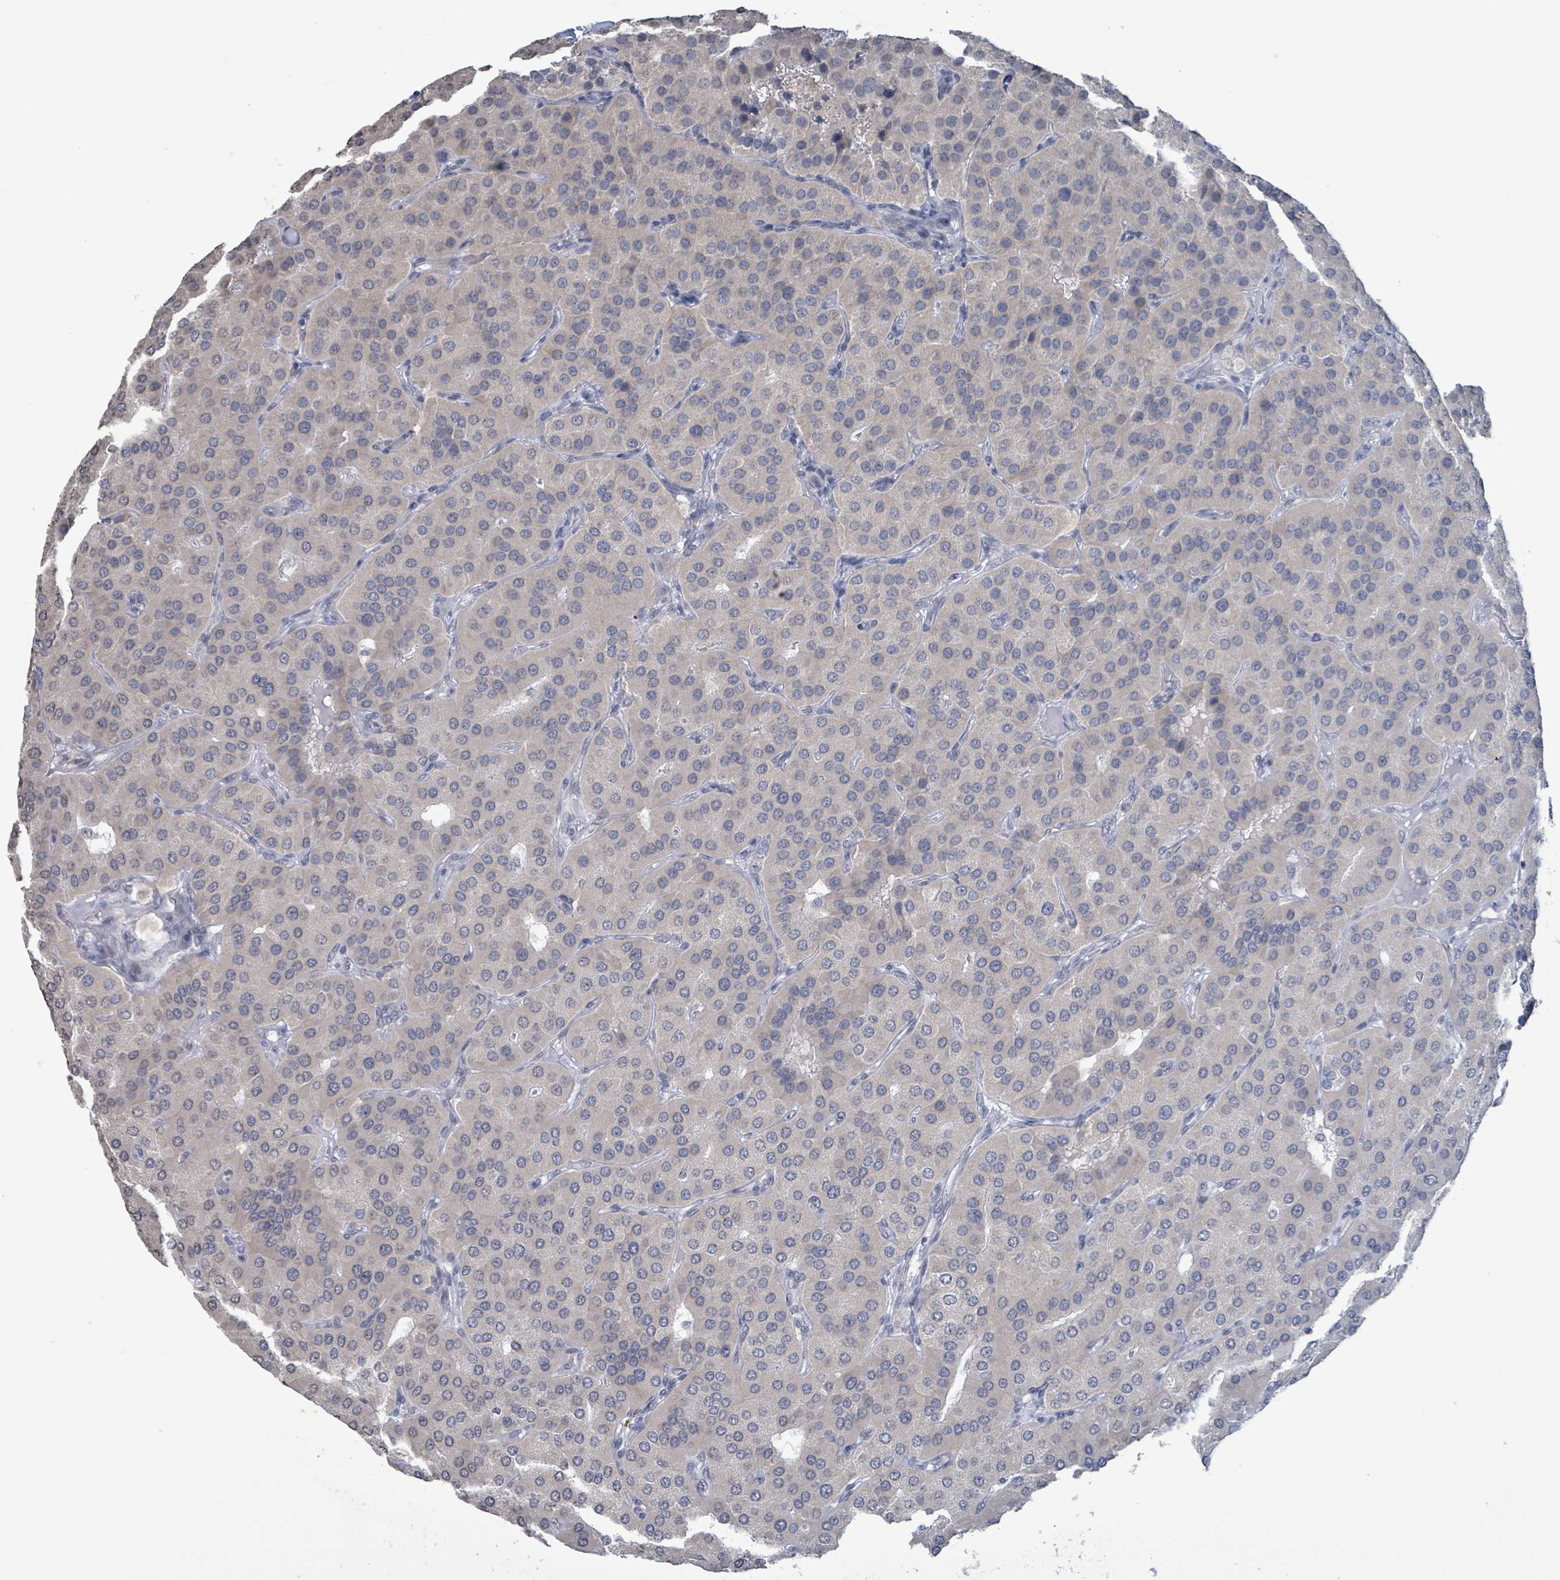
{"staining": {"intensity": "negative", "quantity": "none", "location": "none"}, "tissue": "parathyroid gland", "cell_type": "Glandular cells", "image_type": "normal", "snomed": [{"axis": "morphology", "description": "Normal tissue, NOS"}, {"axis": "morphology", "description": "Adenoma, NOS"}, {"axis": "topography", "description": "Parathyroid gland"}], "caption": "Human parathyroid gland stained for a protein using immunohistochemistry exhibits no positivity in glandular cells.", "gene": "CA9", "patient": {"sex": "female", "age": 86}}